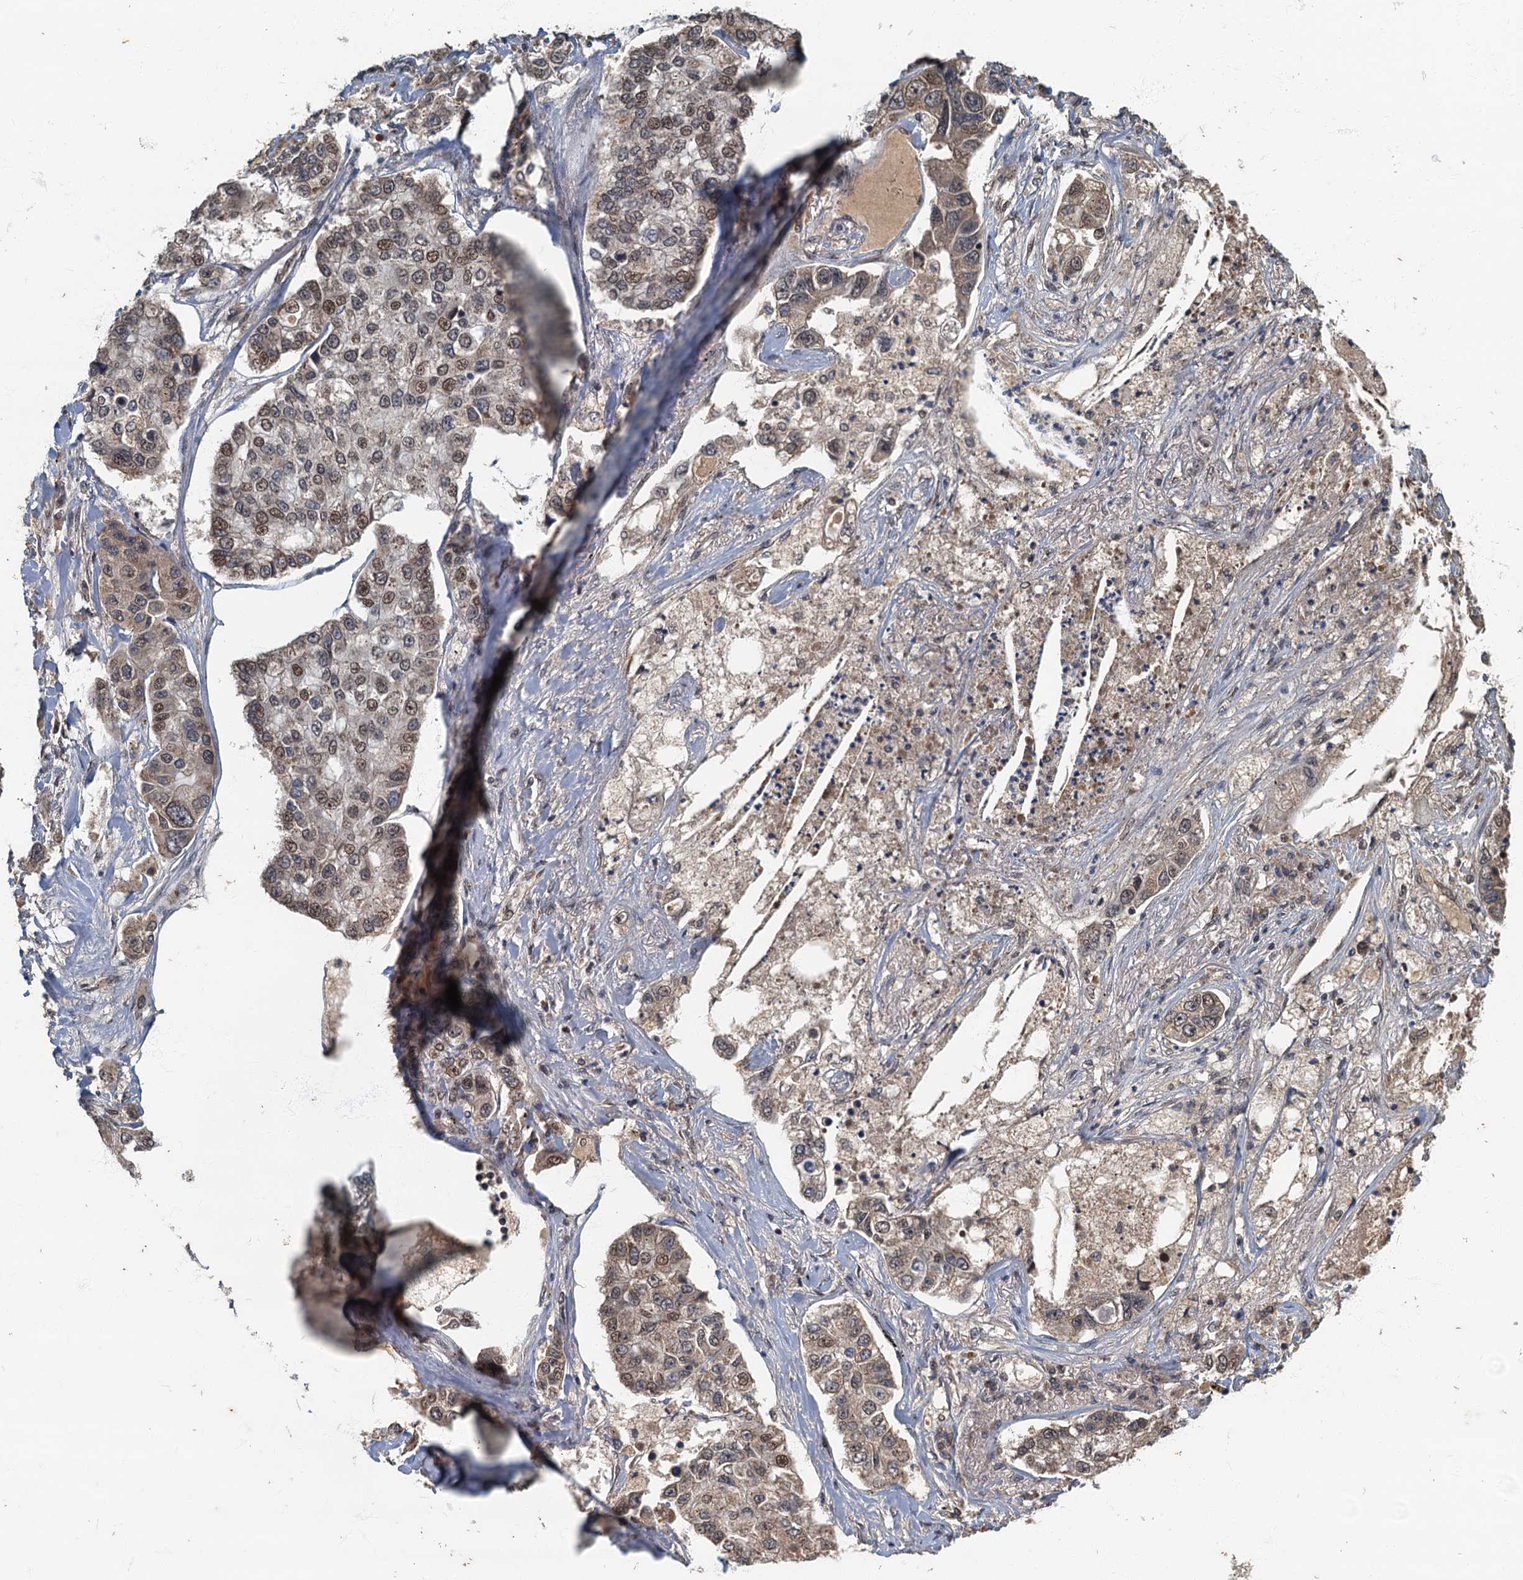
{"staining": {"intensity": "moderate", "quantity": "25%-75%", "location": "nuclear"}, "tissue": "lung cancer", "cell_type": "Tumor cells", "image_type": "cancer", "snomed": [{"axis": "morphology", "description": "Adenocarcinoma, NOS"}, {"axis": "topography", "description": "Lung"}], "caption": "IHC image of neoplastic tissue: lung adenocarcinoma stained using immunohistochemistry reveals medium levels of moderate protein expression localized specifically in the nuclear of tumor cells, appearing as a nuclear brown color.", "gene": "CKAP2L", "patient": {"sex": "male", "age": 49}}